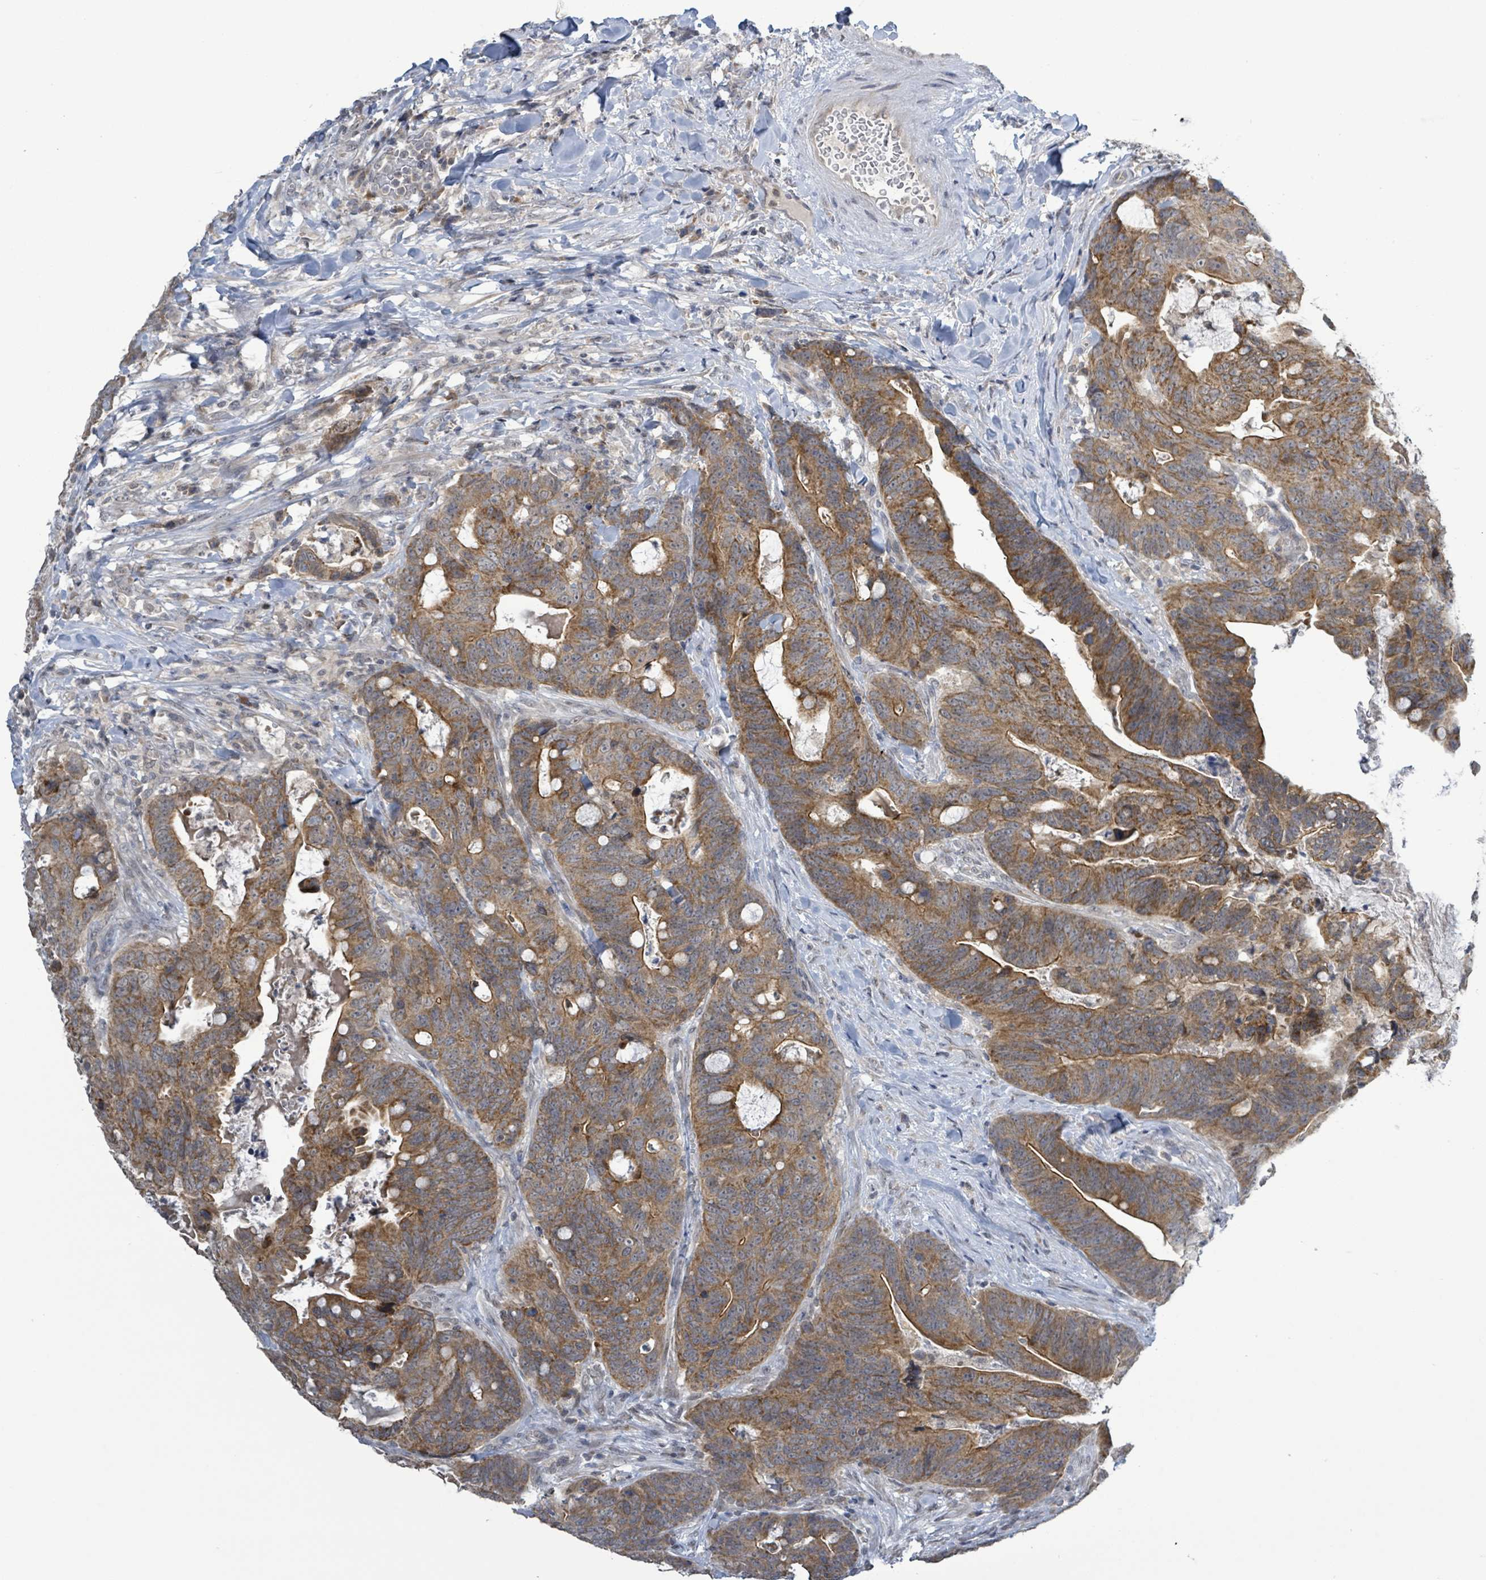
{"staining": {"intensity": "moderate", "quantity": ">75%", "location": "cytoplasmic/membranous"}, "tissue": "colorectal cancer", "cell_type": "Tumor cells", "image_type": "cancer", "snomed": [{"axis": "morphology", "description": "Adenocarcinoma, NOS"}, {"axis": "topography", "description": "Colon"}], "caption": "Immunohistochemistry of colorectal cancer reveals medium levels of moderate cytoplasmic/membranous positivity in about >75% of tumor cells.", "gene": "COQ10B", "patient": {"sex": "female", "age": 82}}